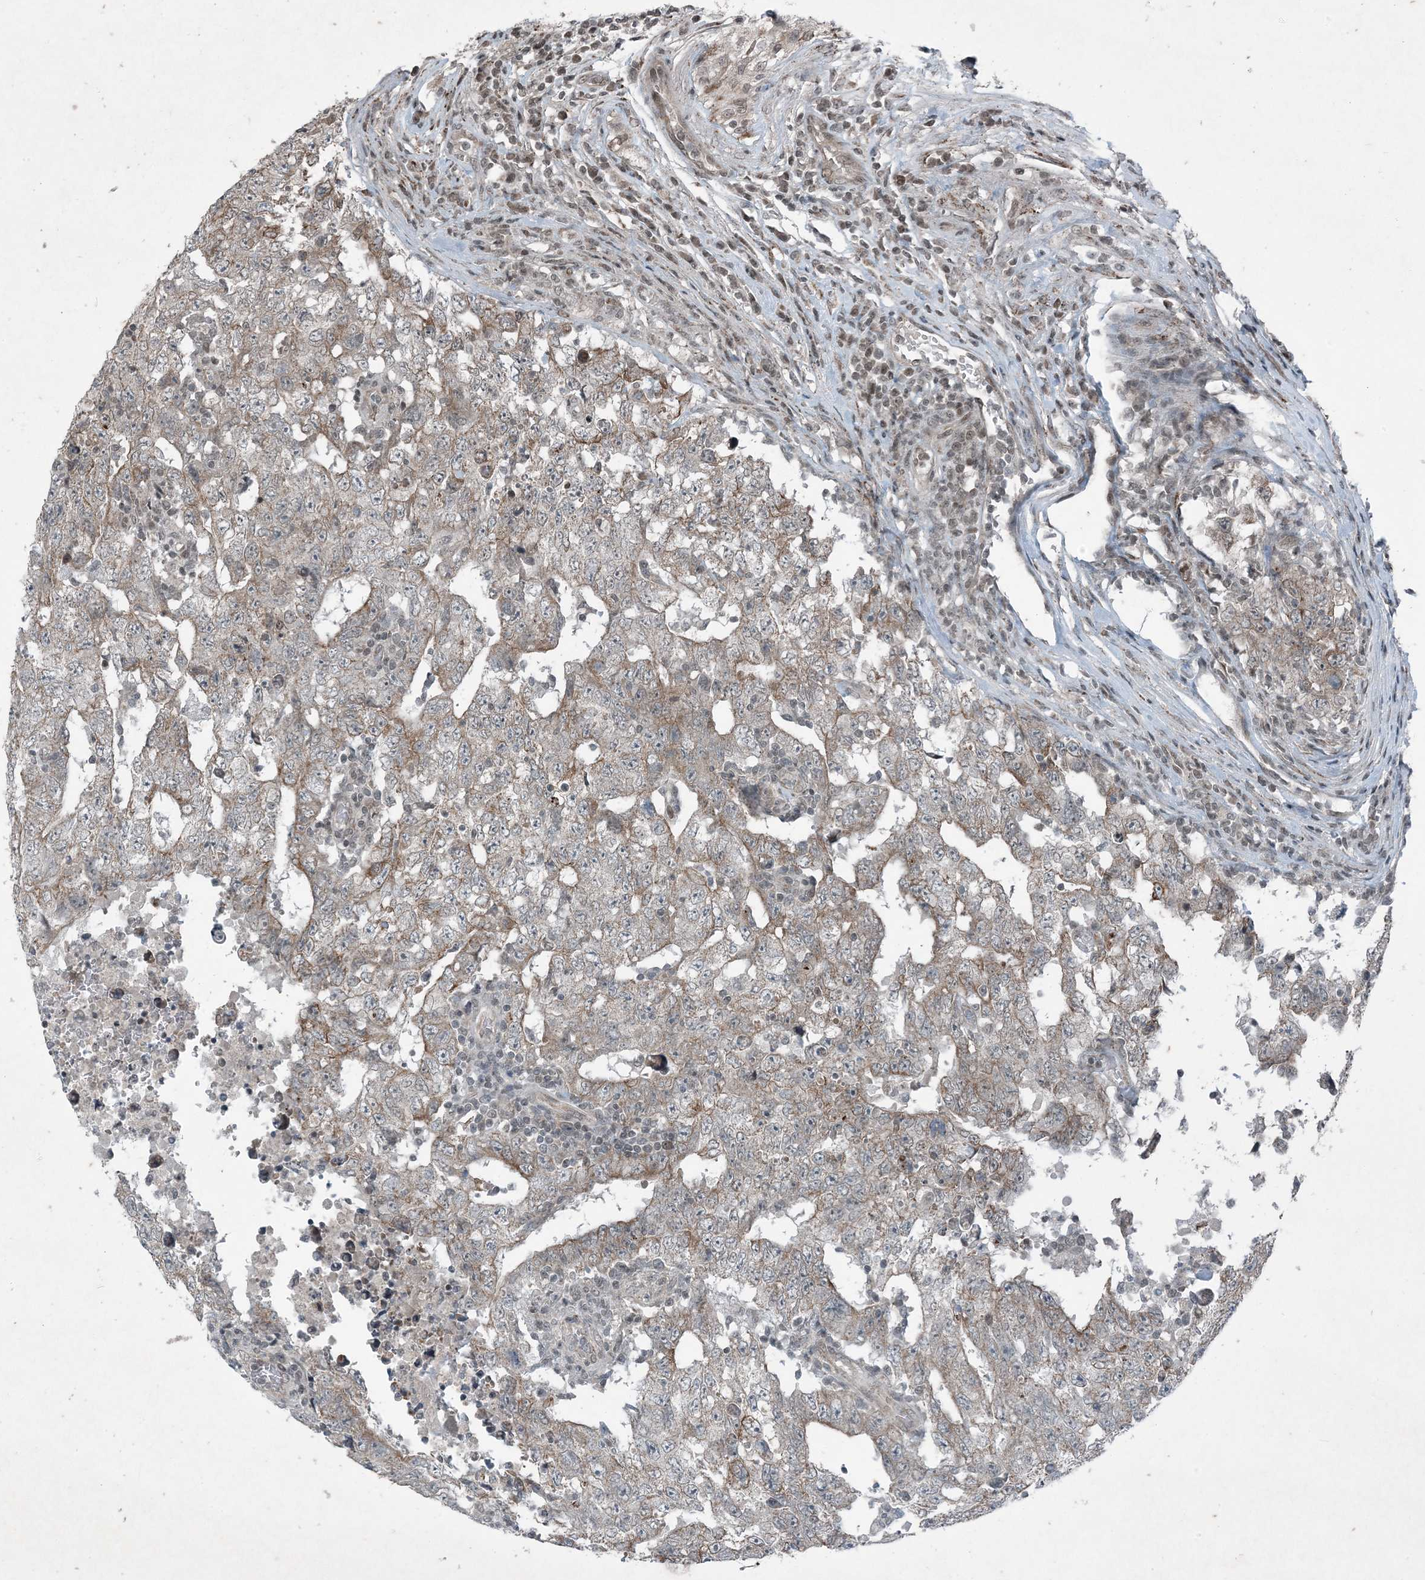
{"staining": {"intensity": "weak", "quantity": "<25%", "location": "cytoplasmic/membranous"}, "tissue": "testis cancer", "cell_type": "Tumor cells", "image_type": "cancer", "snomed": [{"axis": "morphology", "description": "Carcinoma, Embryonal, NOS"}, {"axis": "topography", "description": "Testis"}], "caption": "Immunohistochemistry (IHC) of embryonal carcinoma (testis) displays no expression in tumor cells. (Brightfield microscopy of DAB (3,3'-diaminobenzidine) IHC at high magnification).", "gene": "PC", "patient": {"sex": "male", "age": 26}}